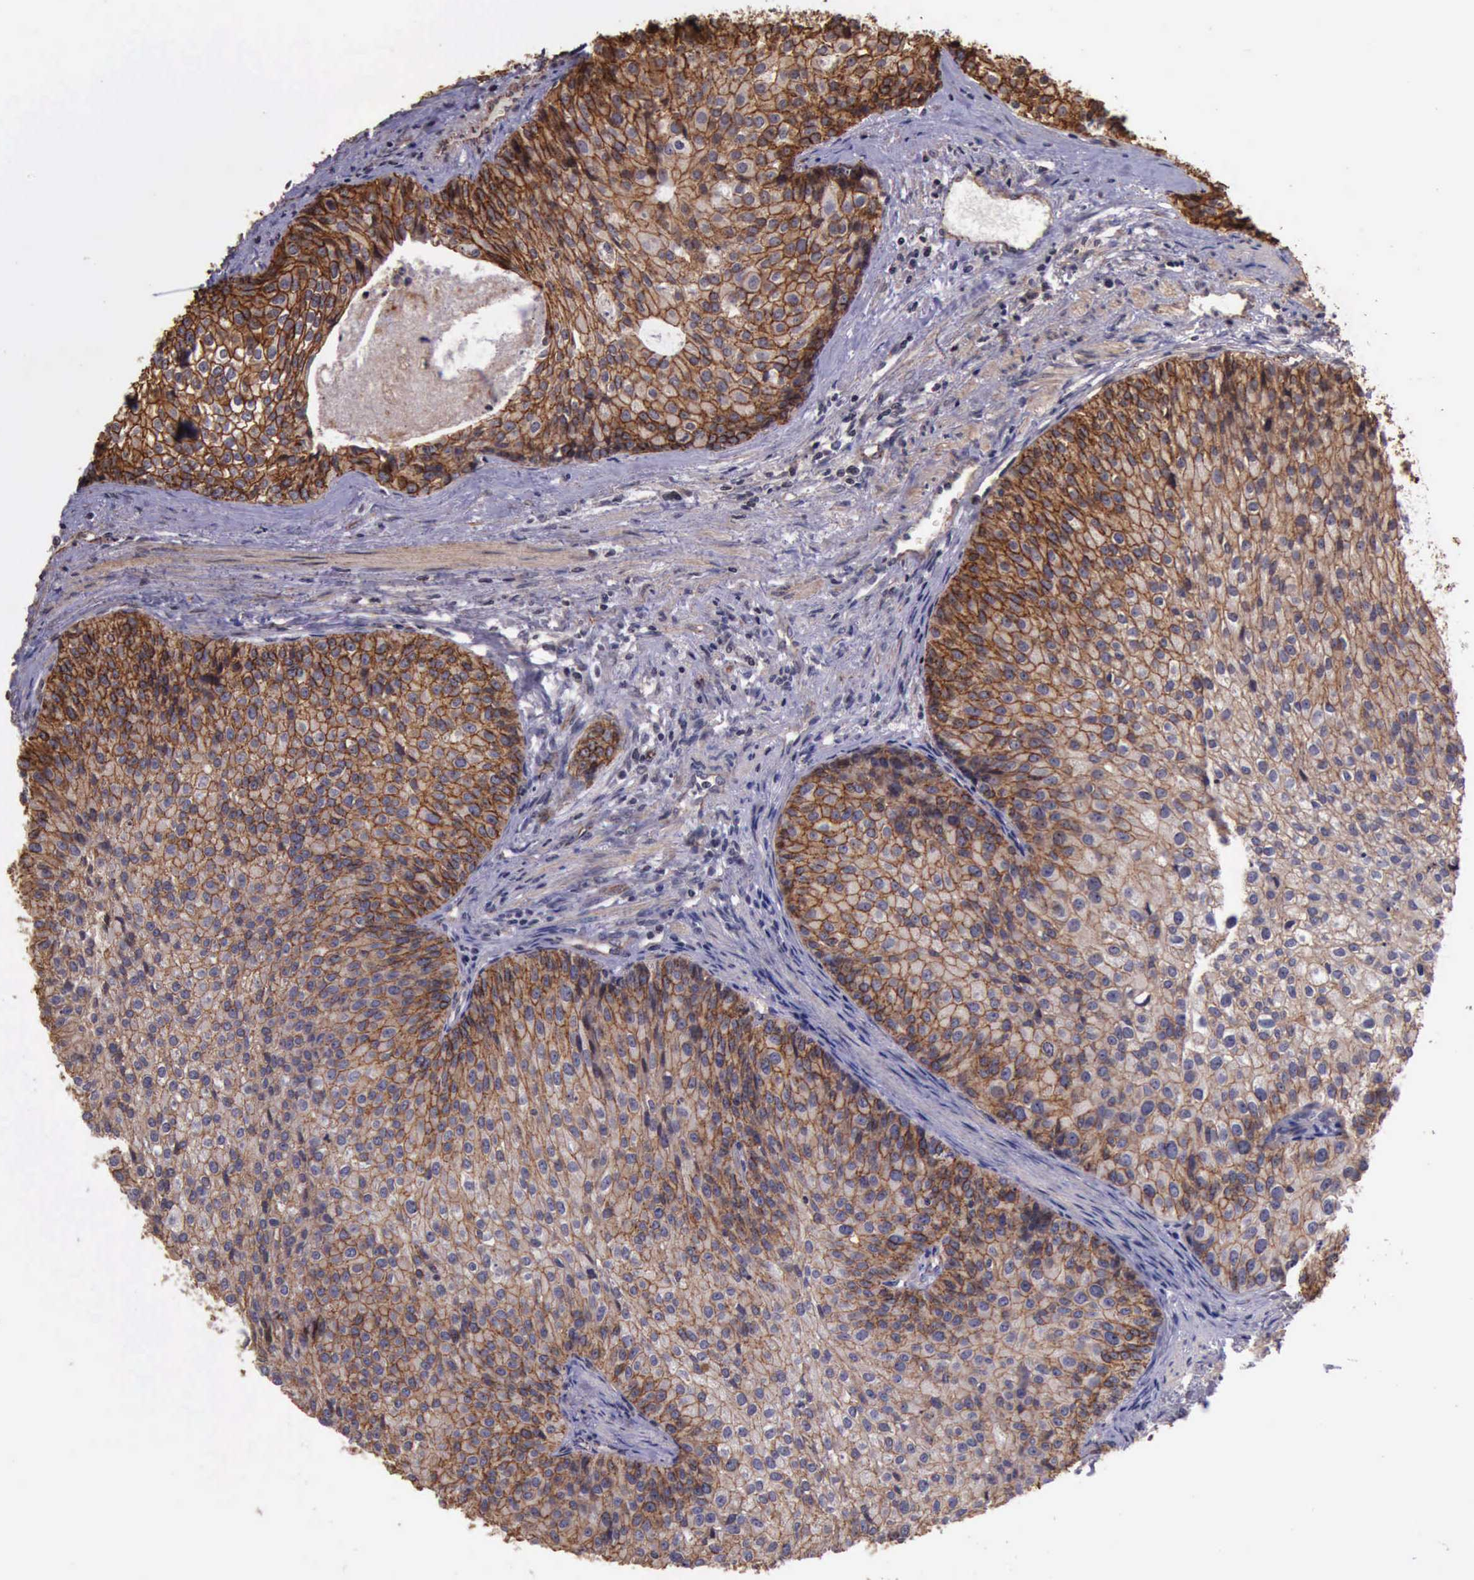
{"staining": {"intensity": "moderate", "quantity": ">75%", "location": "cytoplasmic/membranous"}, "tissue": "urothelial cancer", "cell_type": "Tumor cells", "image_type": "cancer", "snomed": [{"axis": "morphology", "description": "Urothelial carcinoma, Low grade"}, {"axis": "topography", "description": "Urinary bladder"}], "caption": "Immunohistochemical staining of urothelial carcinoma (low-grade) reveals moderate cytoplasmic/membranous protein staining in approximately >75% of tumor cells. The protein is stained brown, and the nuclei are stained in blue (DAB (3,3'-diaminobenzidine) IHC with brightfield microscopy, high magnification).", "gene": "CTNNB1", "patient": {"sex": "female", "age": 73}}